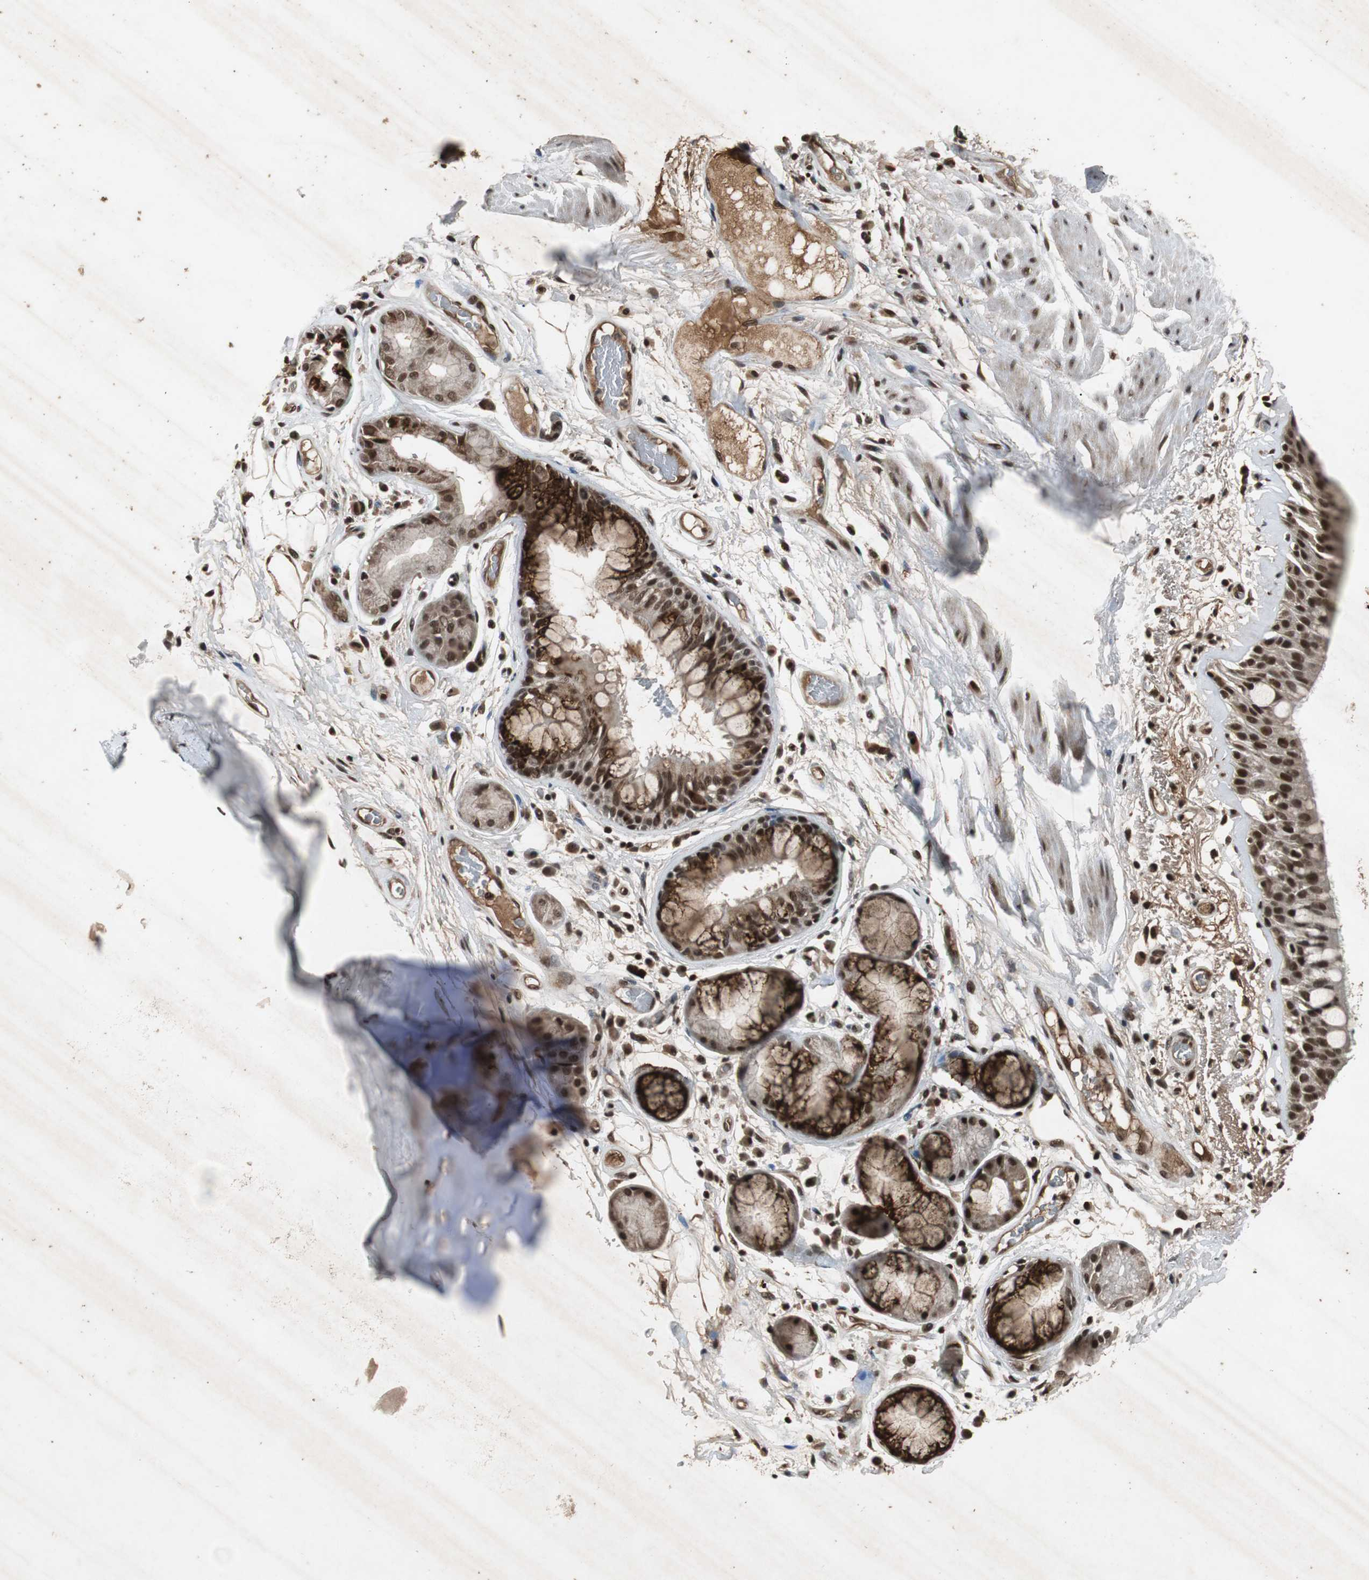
{"staining": {"intensity": "strong", "quantity": ">75%", "location": "nuclear"}, "tissue": "bronchus", "cell_type": "Respiratory epithelial cells", "image_type": "normal", "snomed": [{"axis": "morphology", "description": "Normal tissue, NOS"}, {"axis": "topography", "description": "Bronchus"}], "caption": "Protein expression analysis of unremarkable human bronchus reveals strong nuclear positivity in about >75% of respiratory epithelial cells.", "gene": "TAF5", "patient": {"sex": "male", "age": 66}}